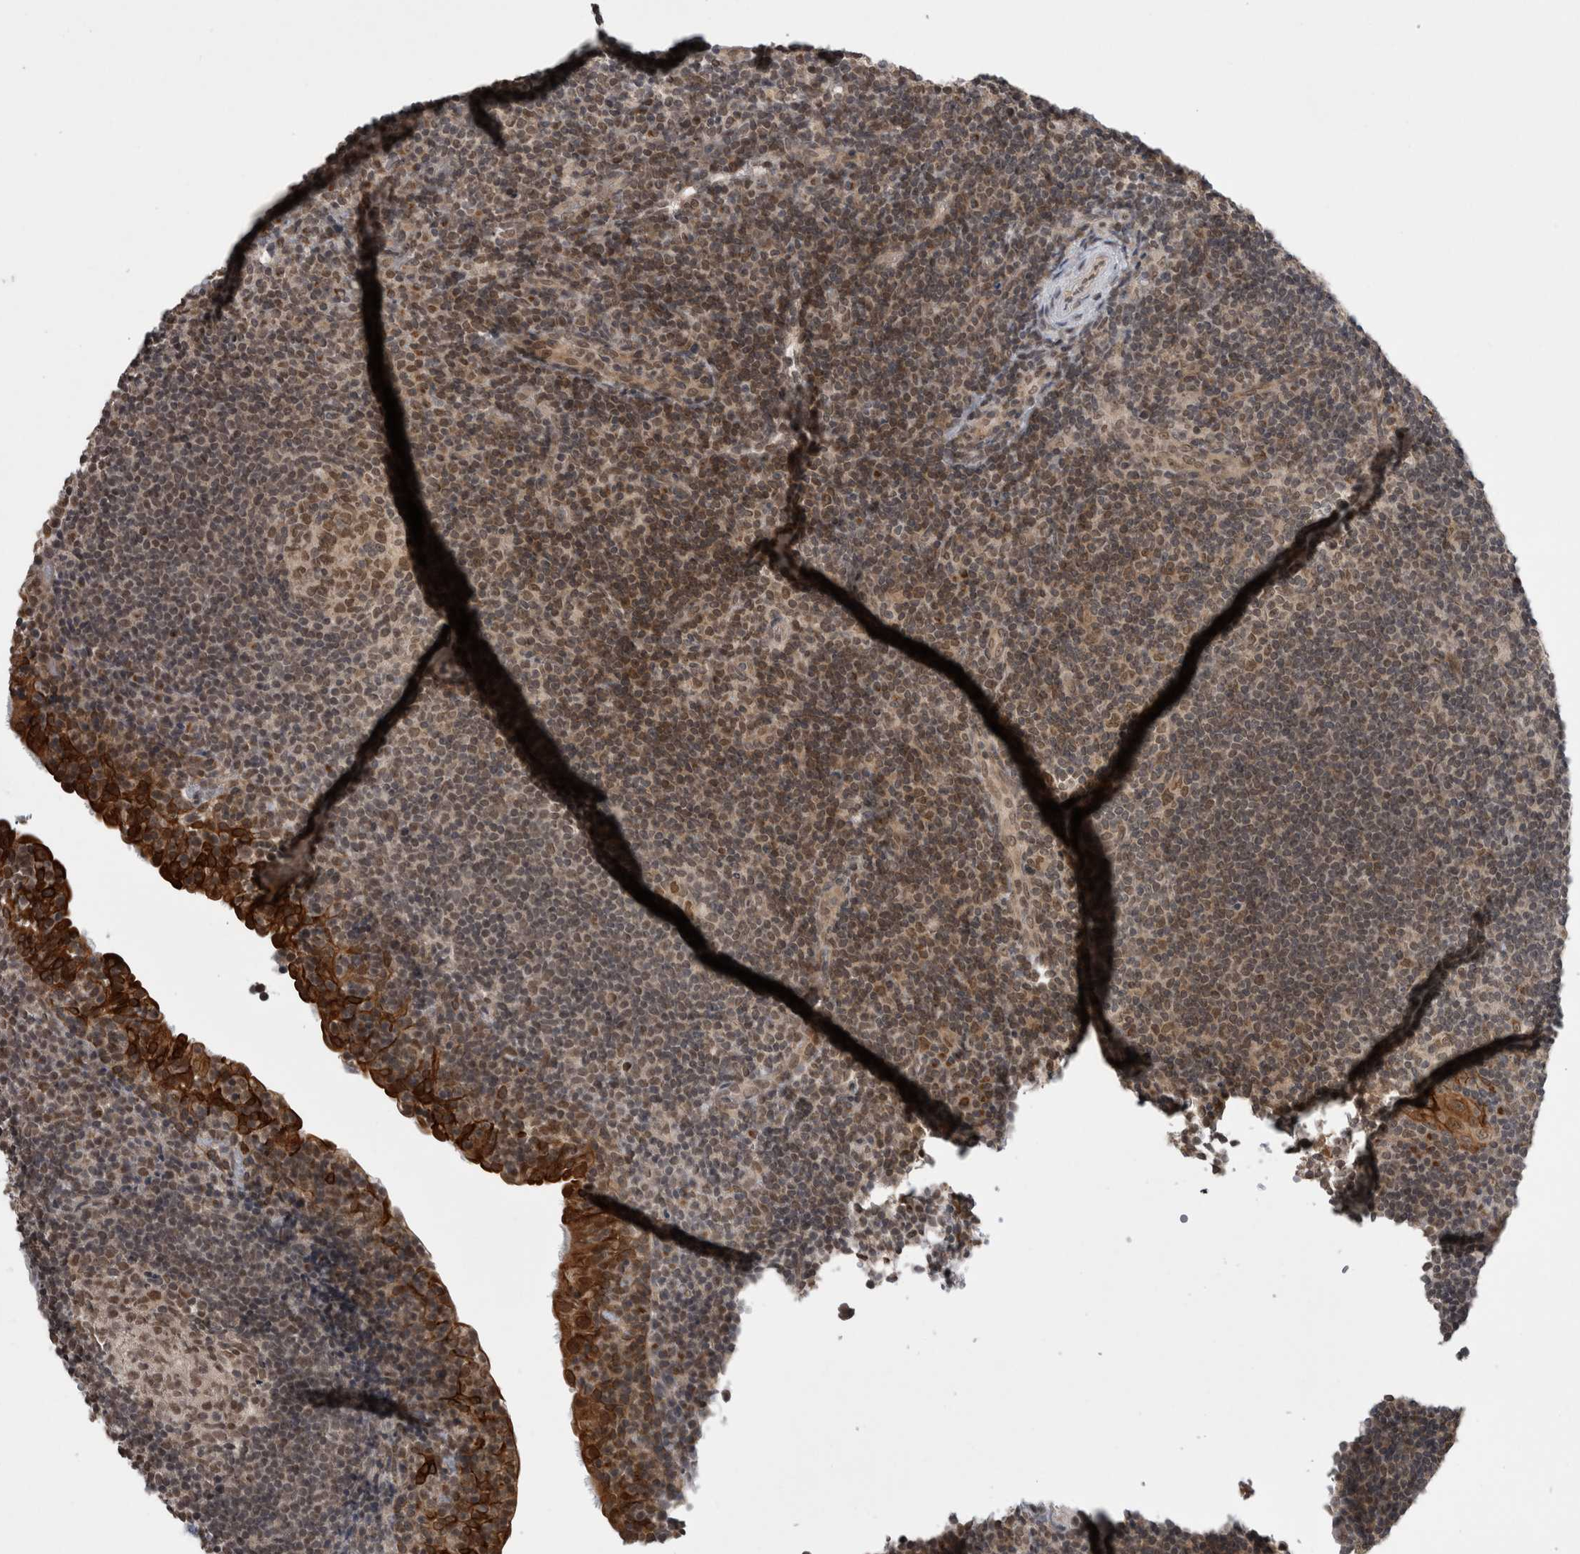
{"staining": {"intensity": "moderate", "quantity": ">75%", "location": "nuclear"}, "tissue": "tonsil", "cell_type": "Germinal center cells", "image_type": "normal", "snomed": [{"axis": "morphology", "description": "Normal tissue, NOS"}, {"axis": "topography", "description": "Tonsil"}], "caption": "An IHC micrograph of normal tissue is shown. Protein staining in brown shows moderate nuclear positivity in tonsil within germinal center cells. (Stains: DAB (3,3'-diaminobenzidine) in brown, nuclei in blue, Microscopy: brightfield microscopy at high magnification).", "gene": "ZNF341", "patient": {"sex": "female", "age": 40}}